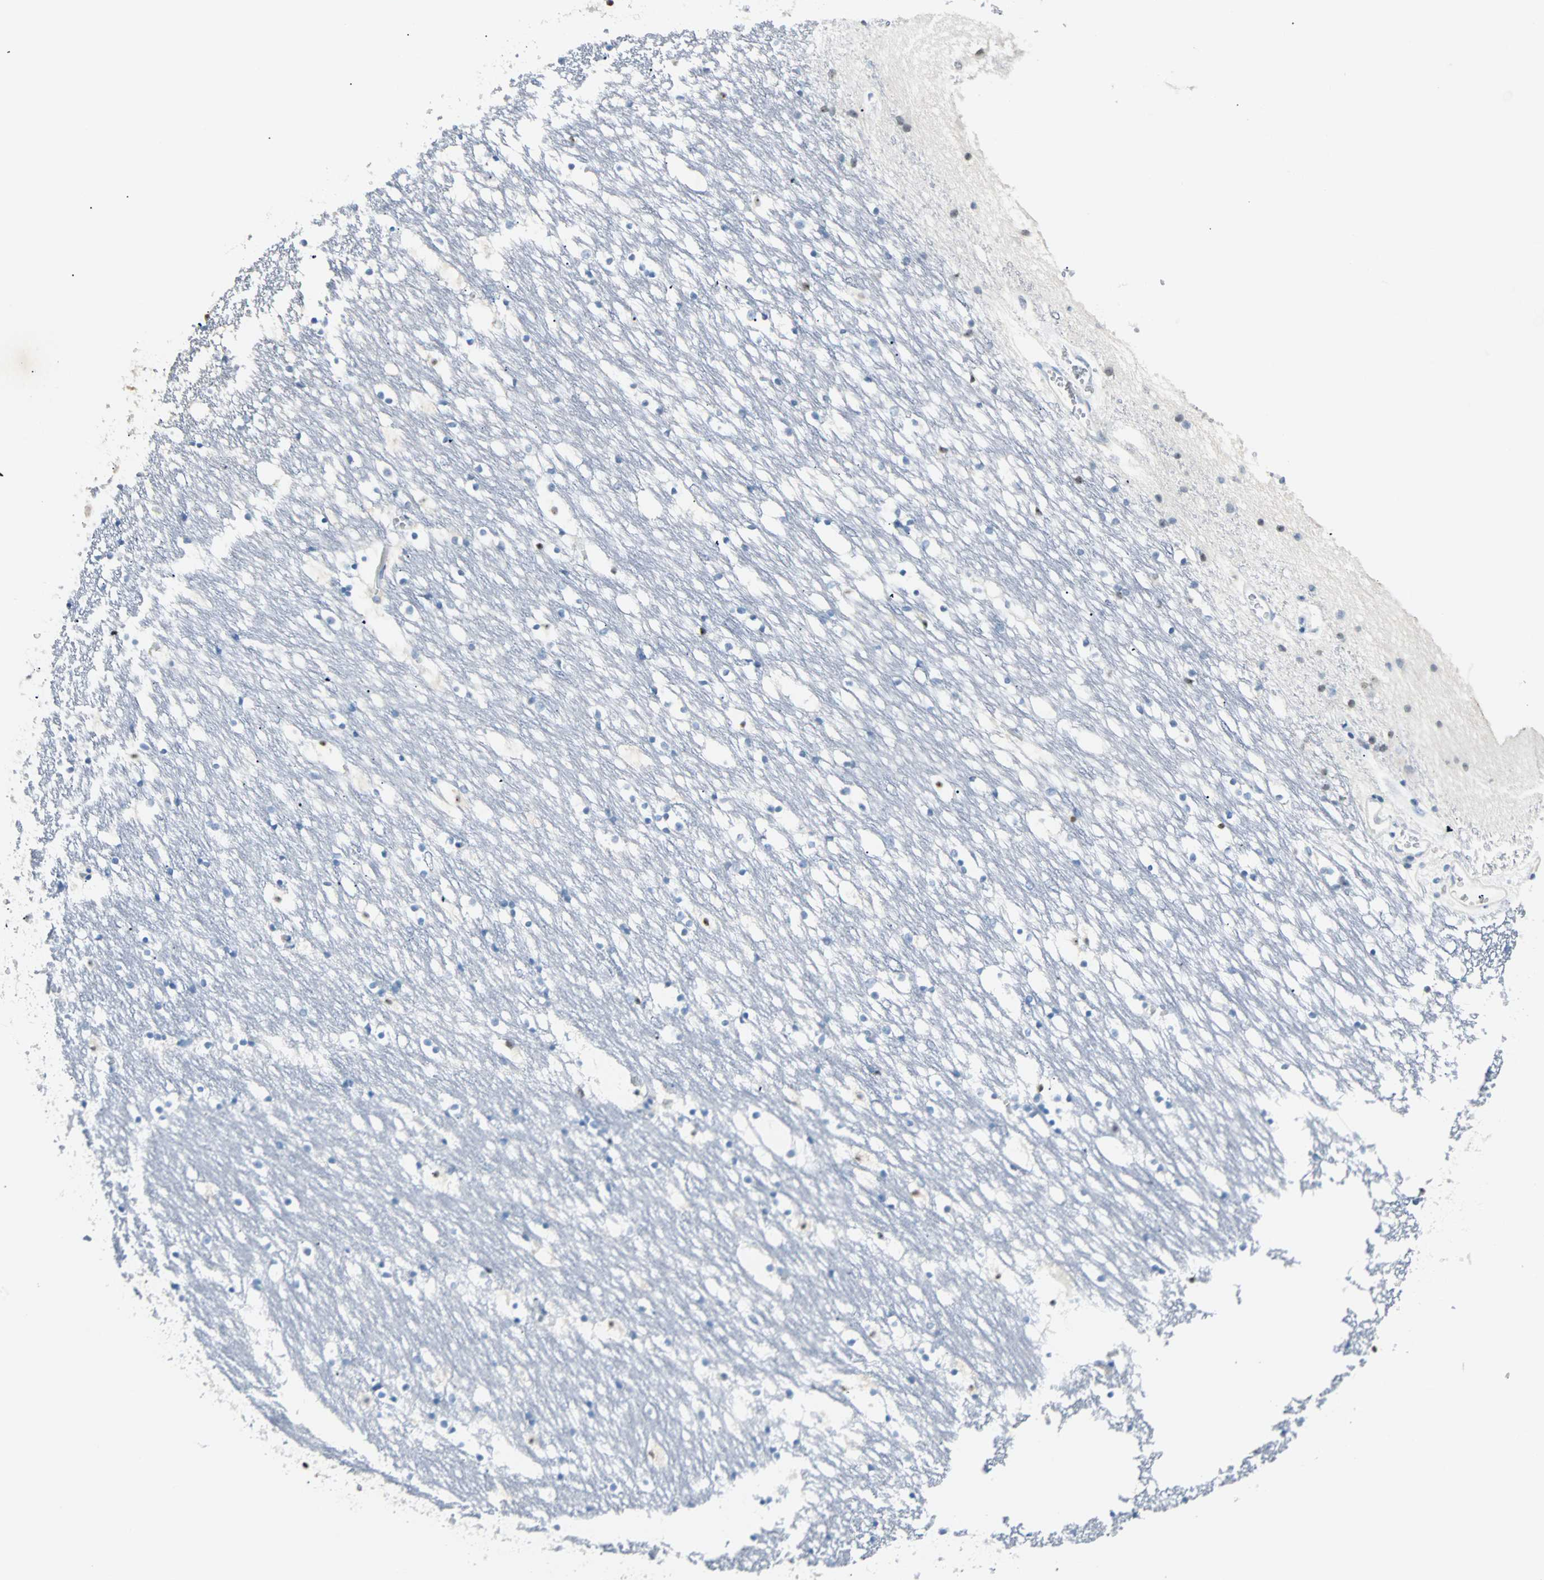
{"staining": {"intensity": "moderate", "quantity": "<25%", "location": "nuclear"}, "tissue": "caudate", "cell_type": "Glial cells", "image_type": "normal", "snomed": [{"axis": "morphology", "description": "Normal tissue, NOS"}, {"axis": "topography", "description": "Lateral ventricle wall"}], "caption": "Moderate nuclear protein positivity is identified in approximately <25% of glial cells in caudate. The staining was performed using DAB to visualize the protein expression in brown, while the nuclei were stained in blue with hematoxylin (Magnification: 20x).", "gene": "IL33", "patient": {"sex": "male", "age": 45}}